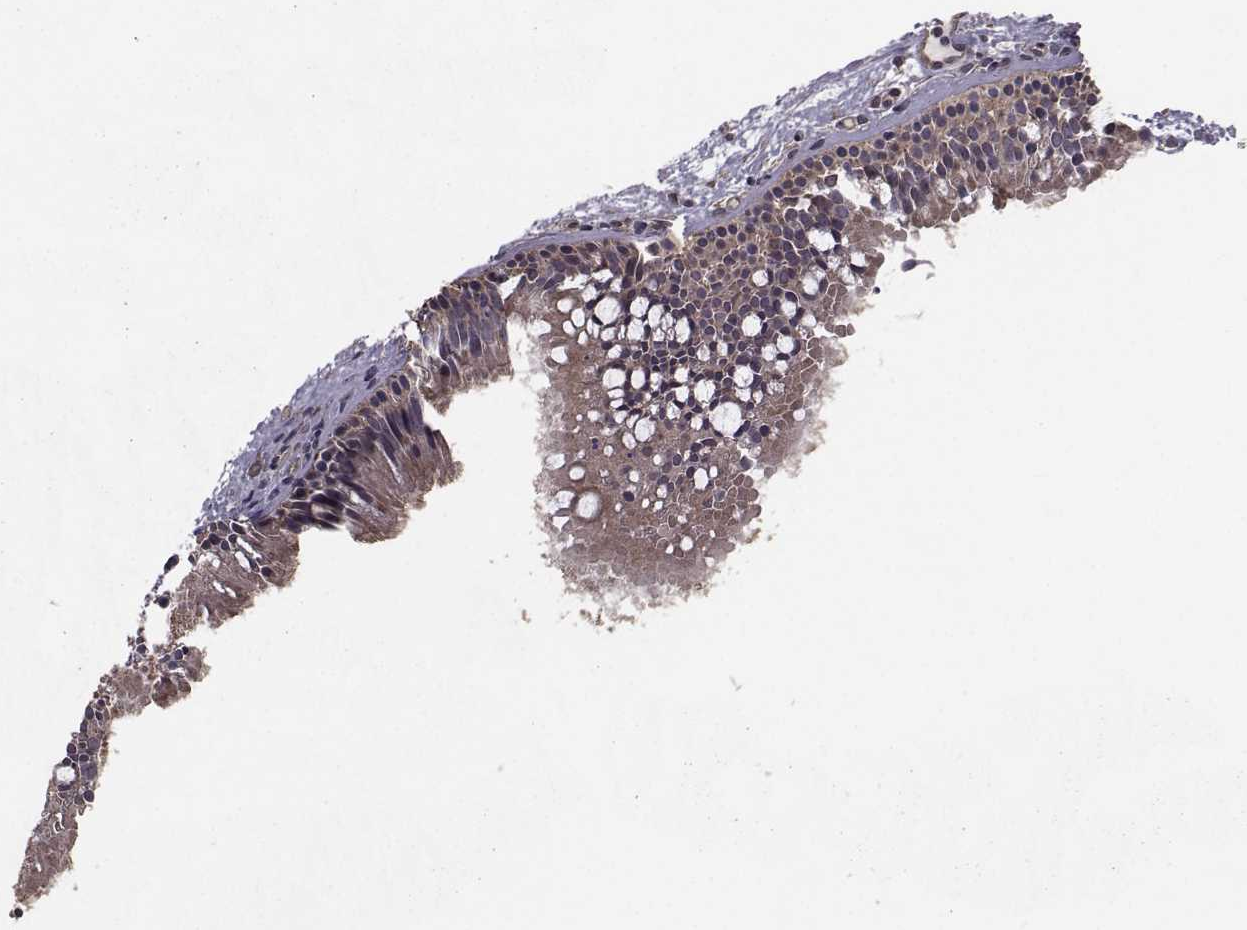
{"staining": {"intensity": "weak", "quantity": ">75%", "location": "cytoplasmic/membranous"}, "tissue": "nasopharynx", "cell_type": "Respiratory epithelial cells", "image_type": "normal", "snomed": [{"axis": "morphology", "description": "Normal tissue, NOS"}, {"axis": "topography", "description": "Nasopharynx"}], "caption": "Nasopharynx stained with a protein marker reveals weak staining in respiratory epithelial cells.", "gene": "TRIP10", "patient": {"sex": "male", "age": 83}}